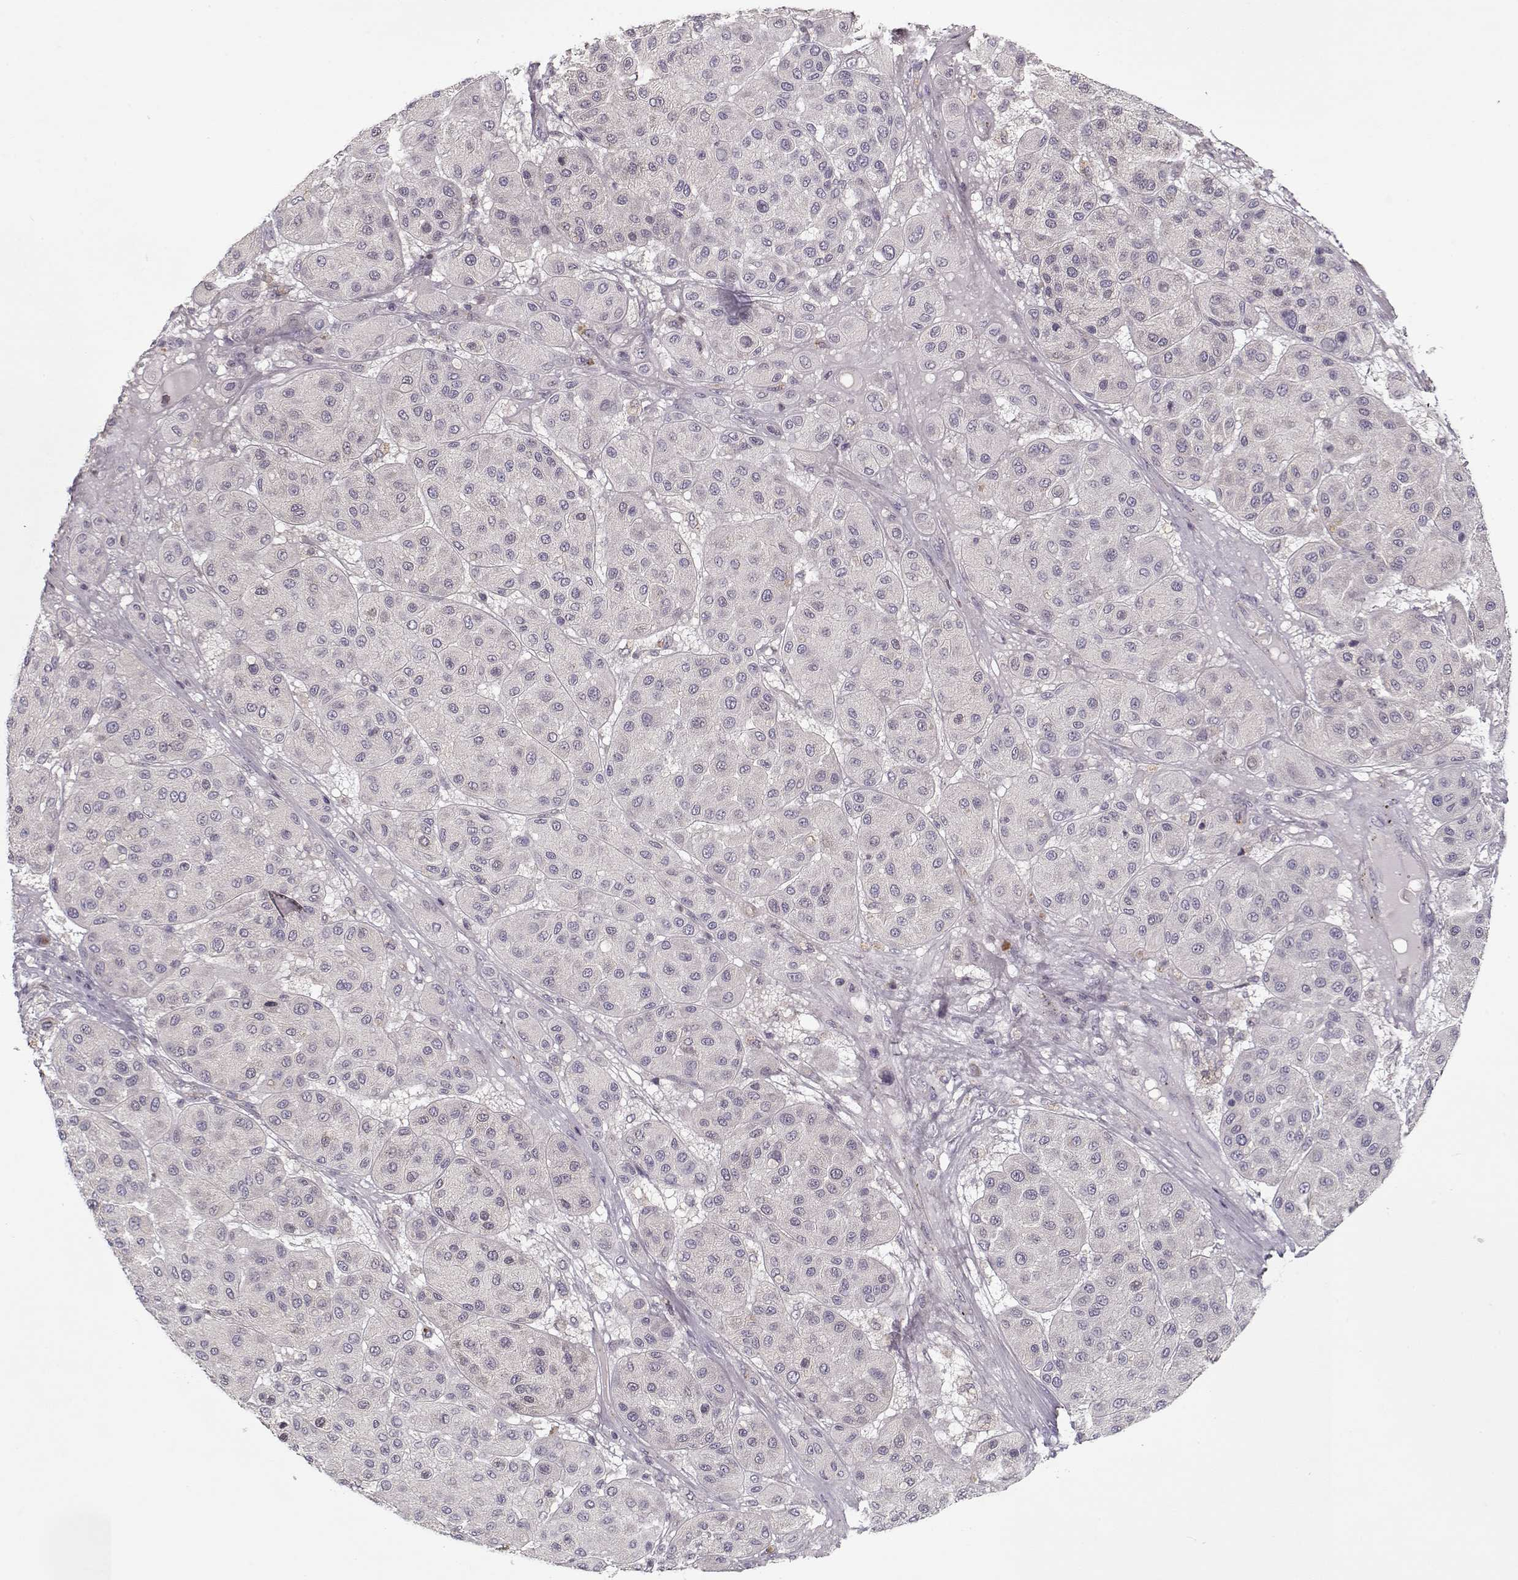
{"staining": {"intensity": "negative", "quantity": "none", "location": "none"}, "tissue": "melanoma", "cell_type": "Tumor cells", "image_type": "cancer", "snomed": [{"axis": "morphology", "description": "Malignant melanoma, Metastatic site"}, {"axis": "topography", "description": "Smooth muscle"}], "caption": "There is no significant positivity in tumor cells of malignant melanoma (metastatic site).", "gene": "UNC13D", "patient": {"sex": "male", "age": 41}}